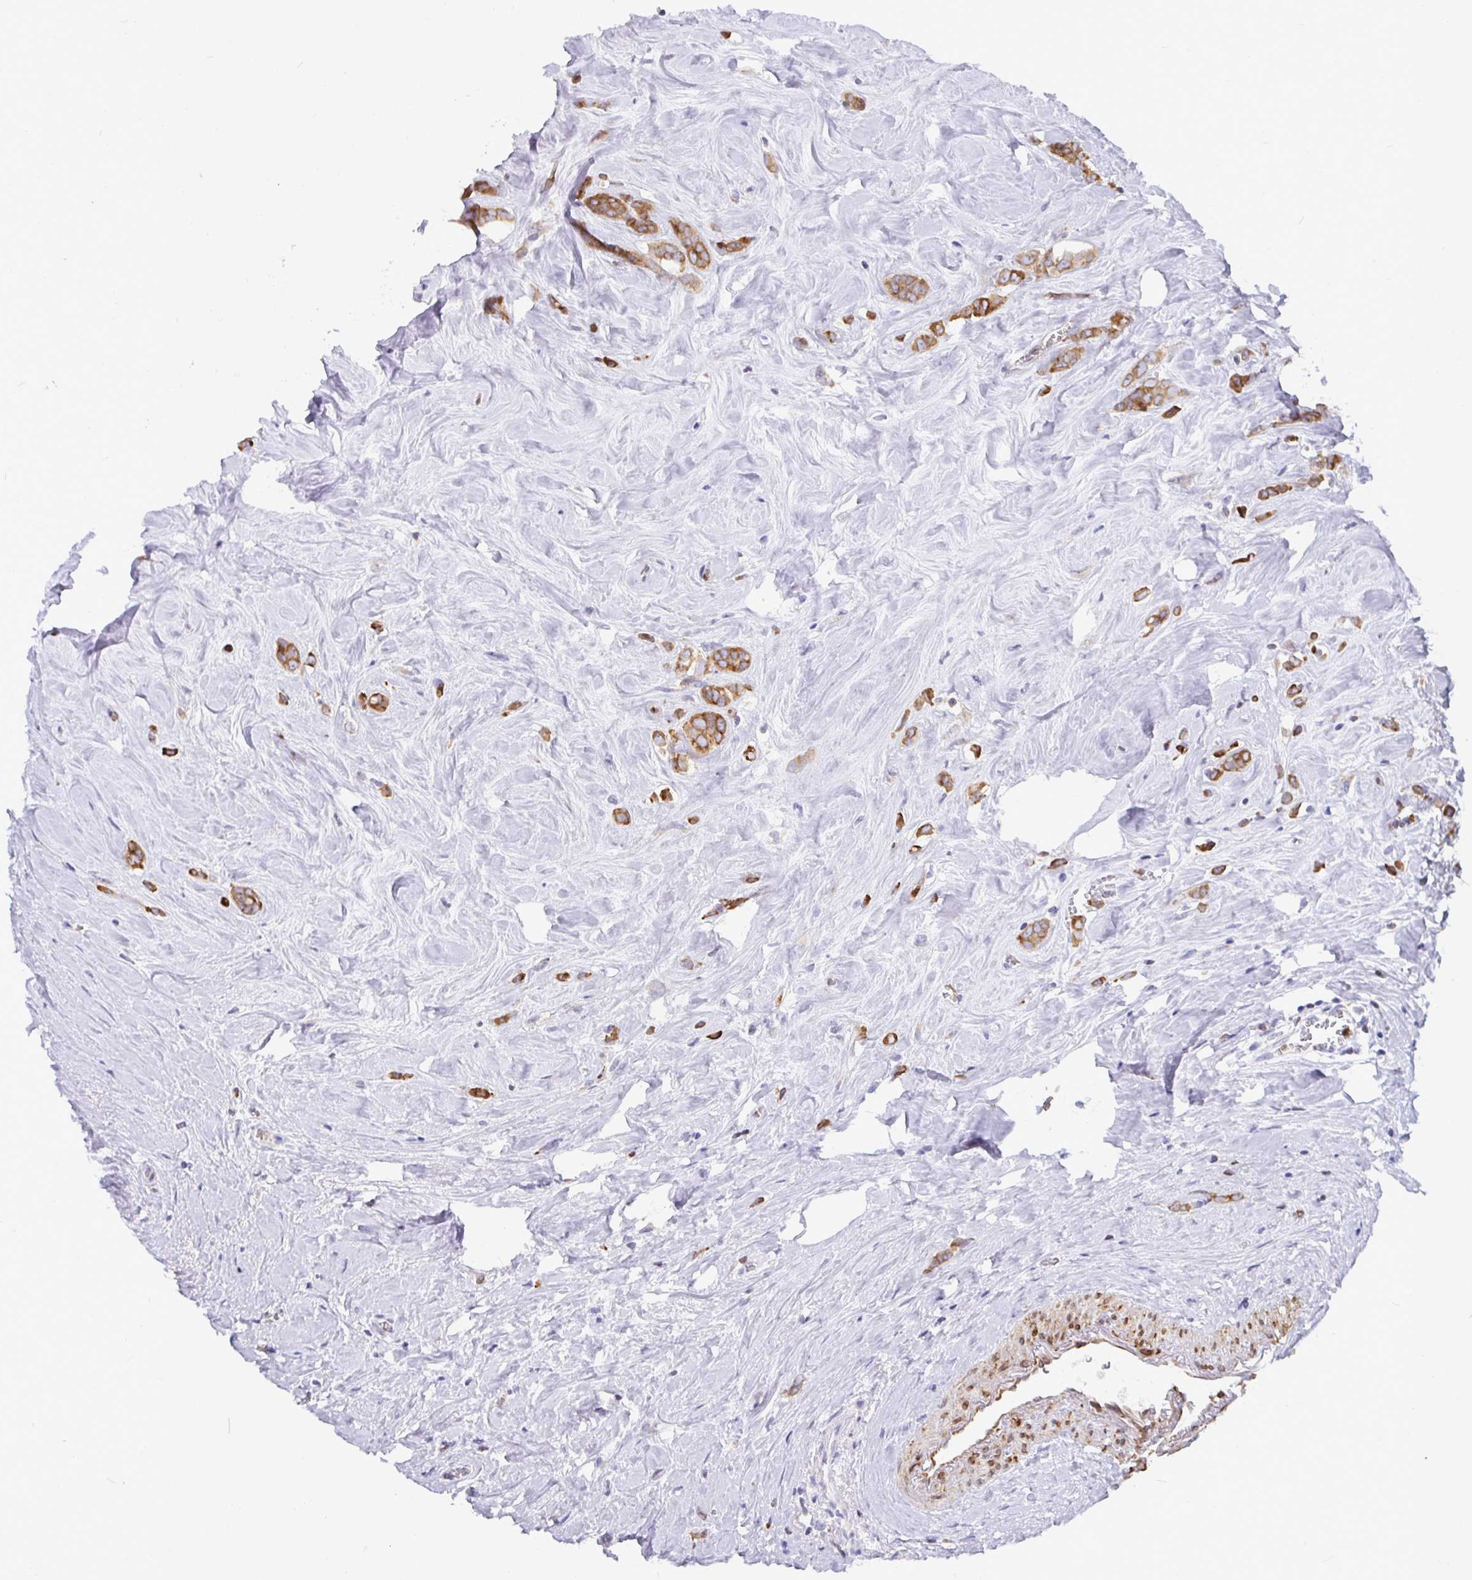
{"staining": {"intensity": "moderate", "quantity": ">75%", "location": "cytoplasmic/membranous"}, "tissue": "breast cancer", "cell_type": "Tumor cells", "image_type": "cancer", "snomed": [{"axis": "morphology", "description": "Duct carcinoma"}, {"axis": "topography", "description": "Breast"}], "caption": "Immunohistochemical staining of human intraductal carcinoma (breast) demonstrates medium levels of moderate cytoplasmic/membranous protein positivity in about >75% of tumor cells.", "gene": "TP53I11", "patient": {"sex": "female", "age": 80}}